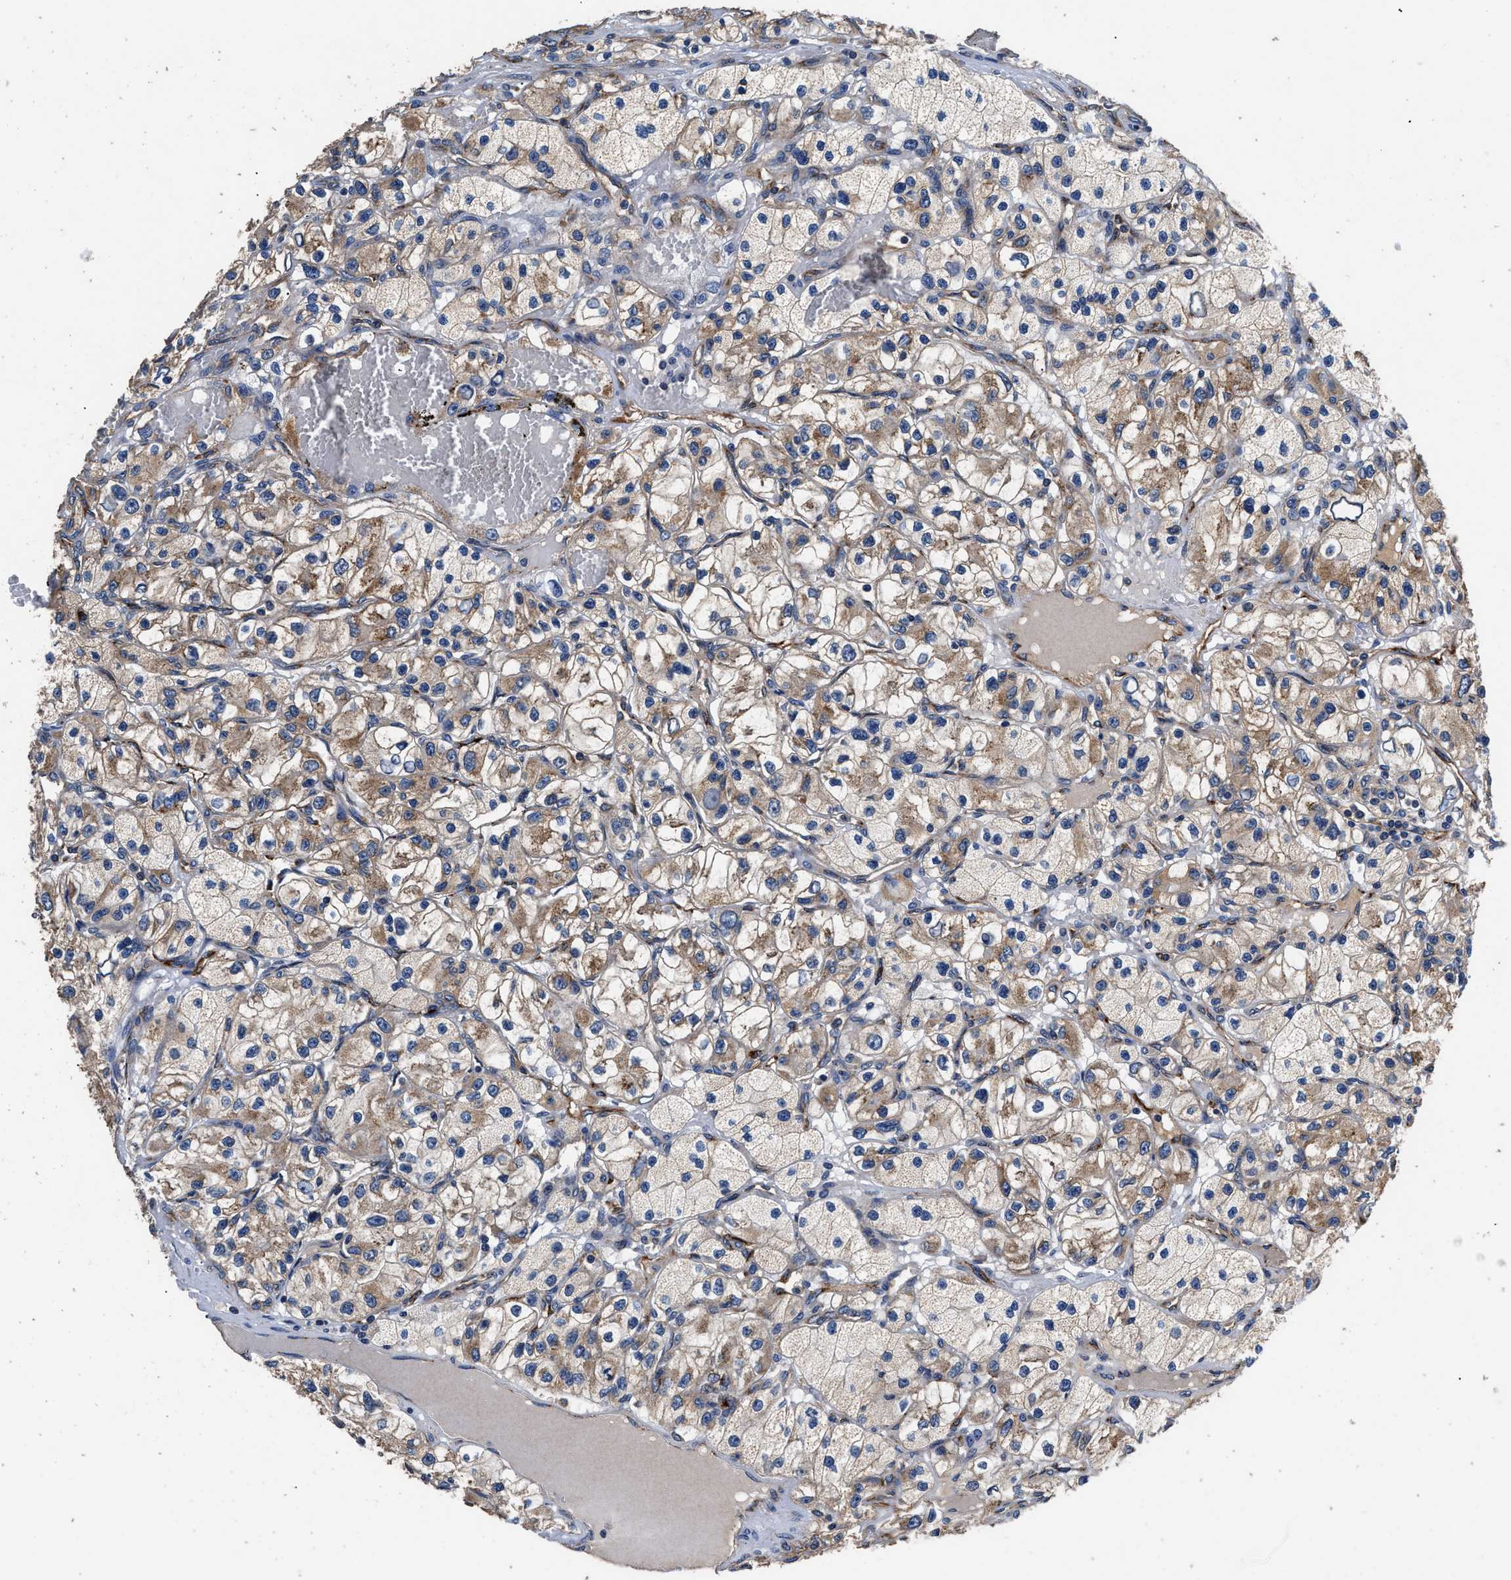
{"staining": {"intensity": "moderate", "quantity": "25%-75%", "location": "cytoplasmic/membranous"}, "tissue": "renal cancer", "cell_type": "Tumor cells", "image_type": "cancer", "snomed": [{"axis": "morphology", "description": "Adenocarcinoma, NOS"}, {"axis": "topography", "description": "Kidney"}], "caption": "Human renal adenocarcinoma stained with a brown dye displays moderate cytoplasmic/membranous positive positivity in about 25%-75% of tumor cells.", "gene": "DHRS7B", "patient": {"sex": "female", "age": 57}}